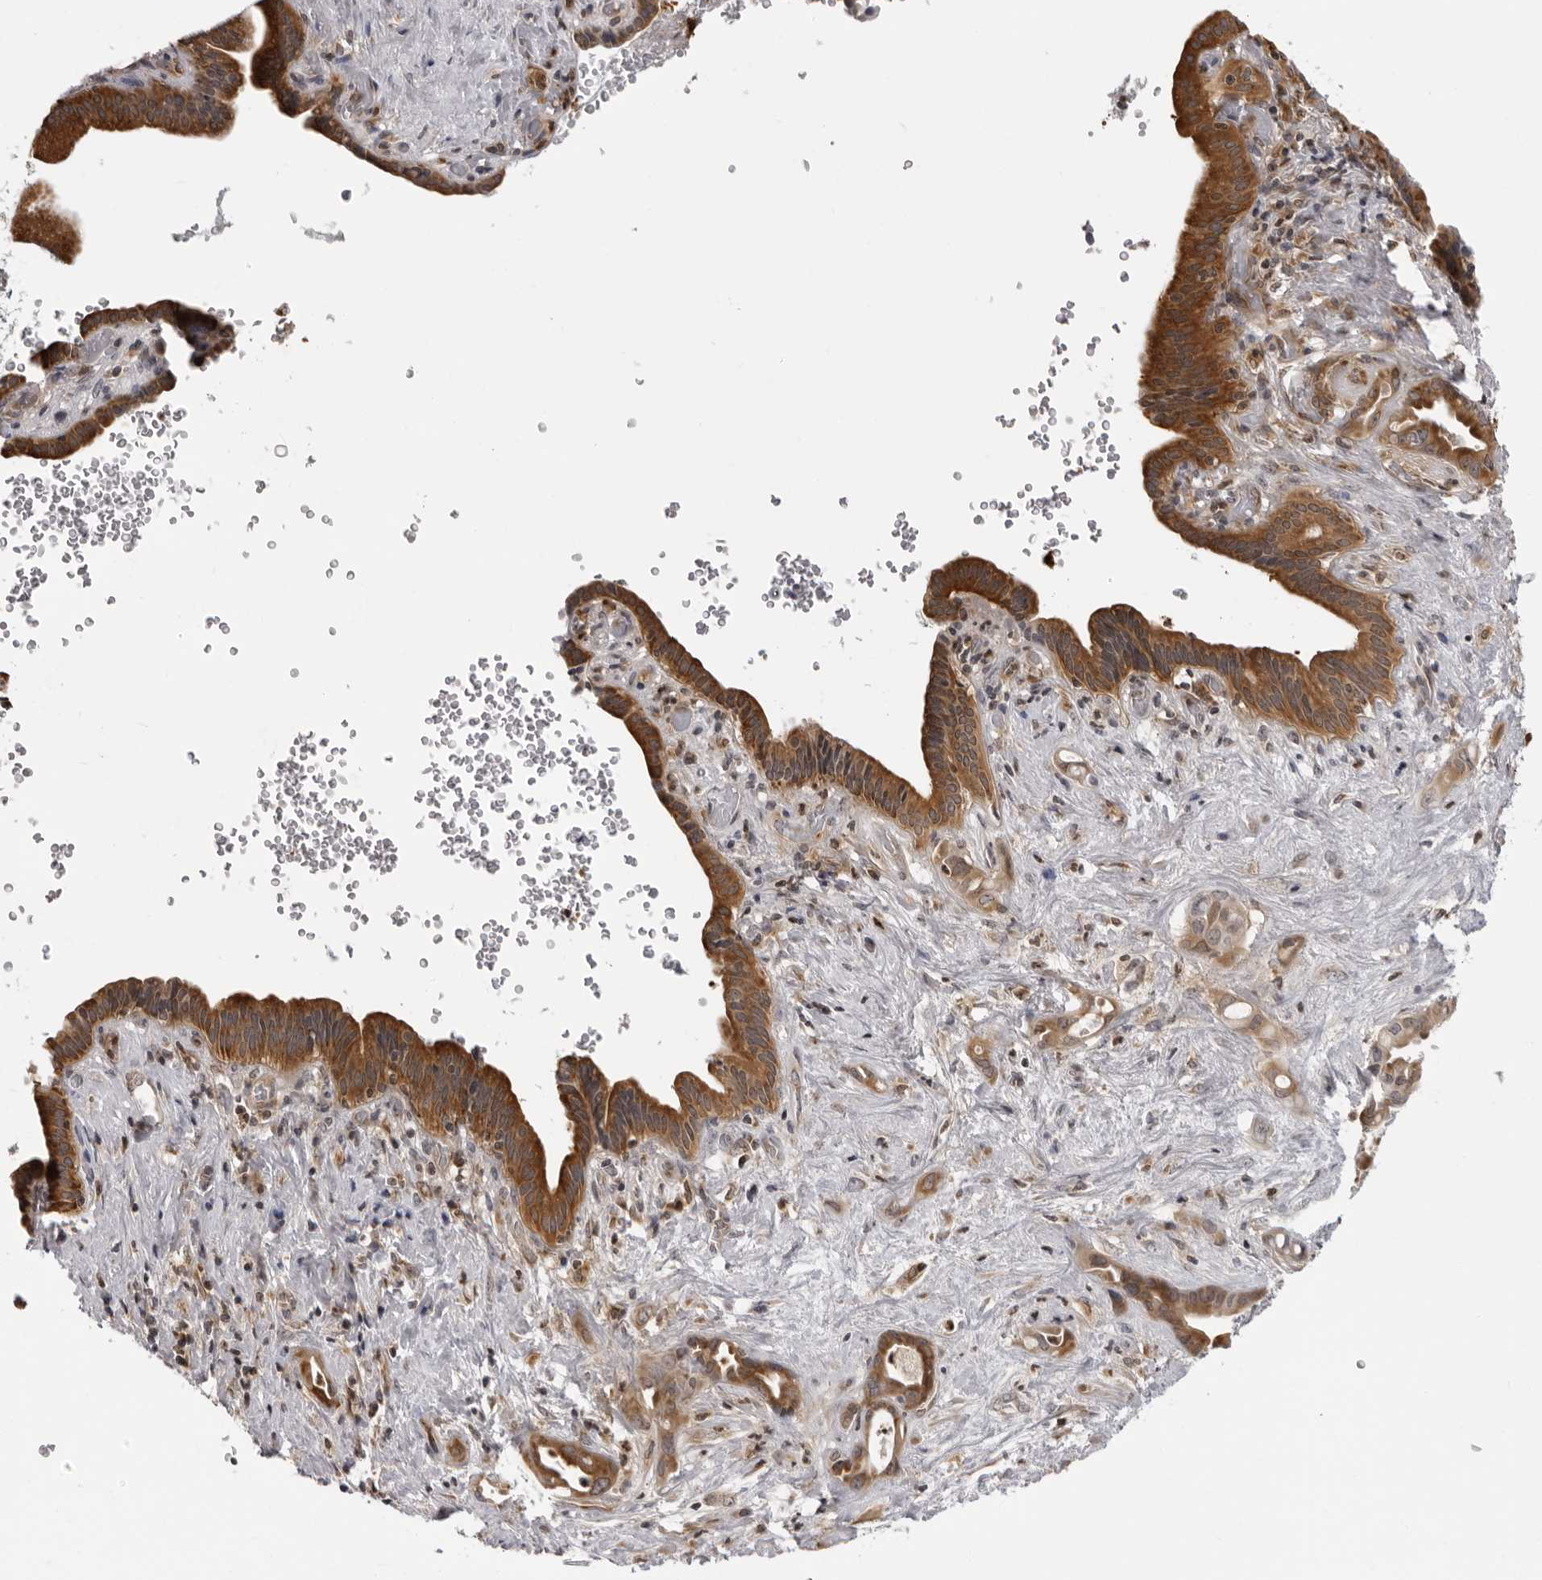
{"staining": {"intensity": "strong", "quantity": ">75%", "location": "cytoplasmic/membranous"}, "tissue": "liver cancer", "cell_type": "Tumor cells", "image_type": "cancer", "snomed": [{"axis": "morphology", "description": "Cholangiocarcinoma"}, {"axis": "topography", "description": "Liver"}], "caption": "IHC staining of liver cancer (cholangiocarcinoma), which displays high levels of strong cytoplasmic/membranous positivity in approximately >75% of tumor cells indicating strong cytoplasmic/membranous protein positivity. The staining was performed using DAB (brown) for protein detection and nuclei were counterstained in hematoxylin (blue).", "gene": "MRPS15", "patient": {"sex": "female", "age": 68}}